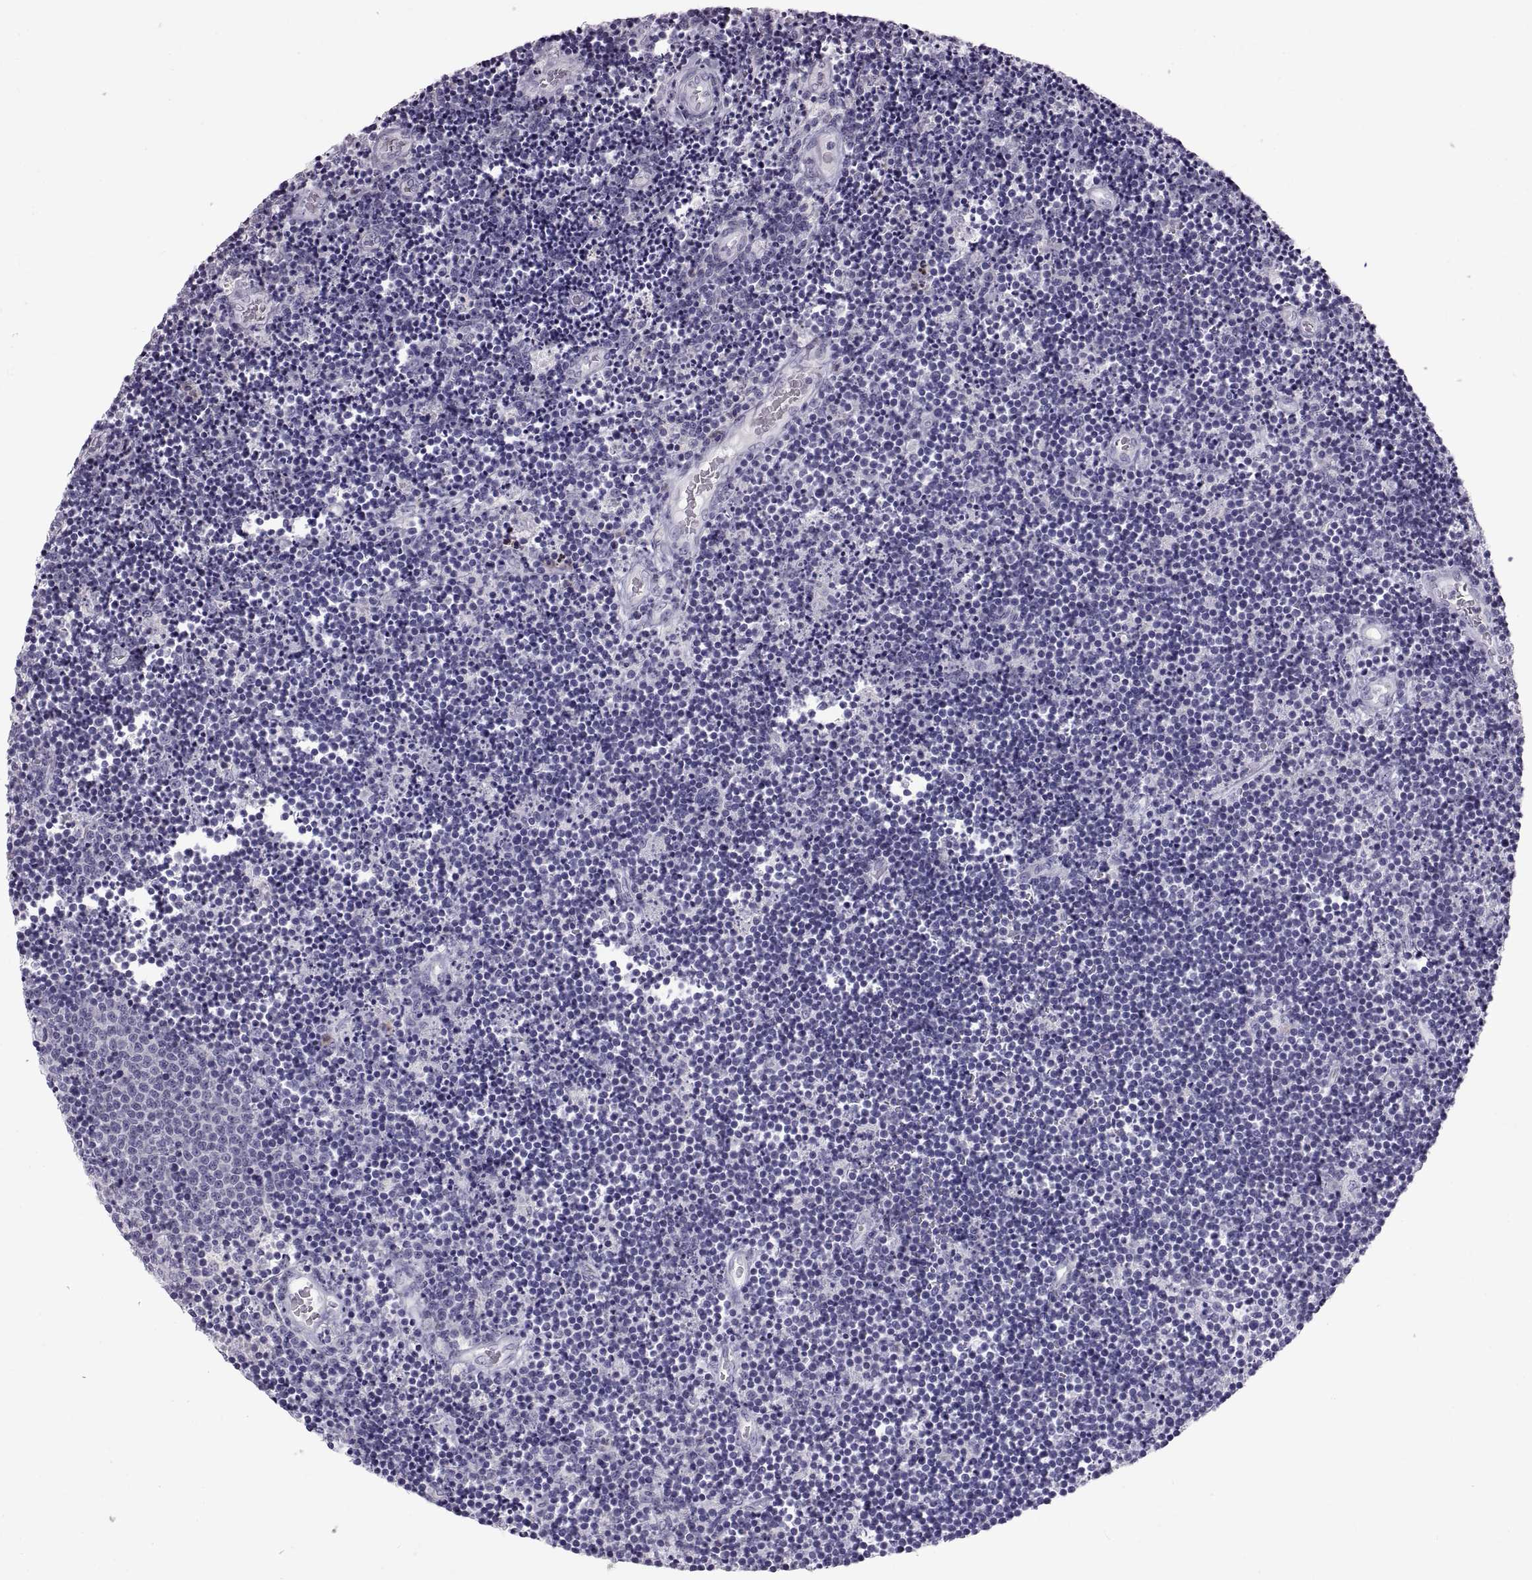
{"staining": {"intensity": "negative", "quantity": "none", "location": "none"}, "tissue": "lymphoma", "cell_type": "Tumor cells", "image_type": "cancer", "snomed": [{"axis": "morphology", "description": "Malignant lymphoma, non-Hodgkin's type, Low grade"}, {"axis": "topography", "description": "Brain"}], "caption": "A micrograph of lymphoma stained for a protein shows no brown staining in tumor cells.", "gene": "SPACDR", "patient": {"sex": "female", "age": 66}}